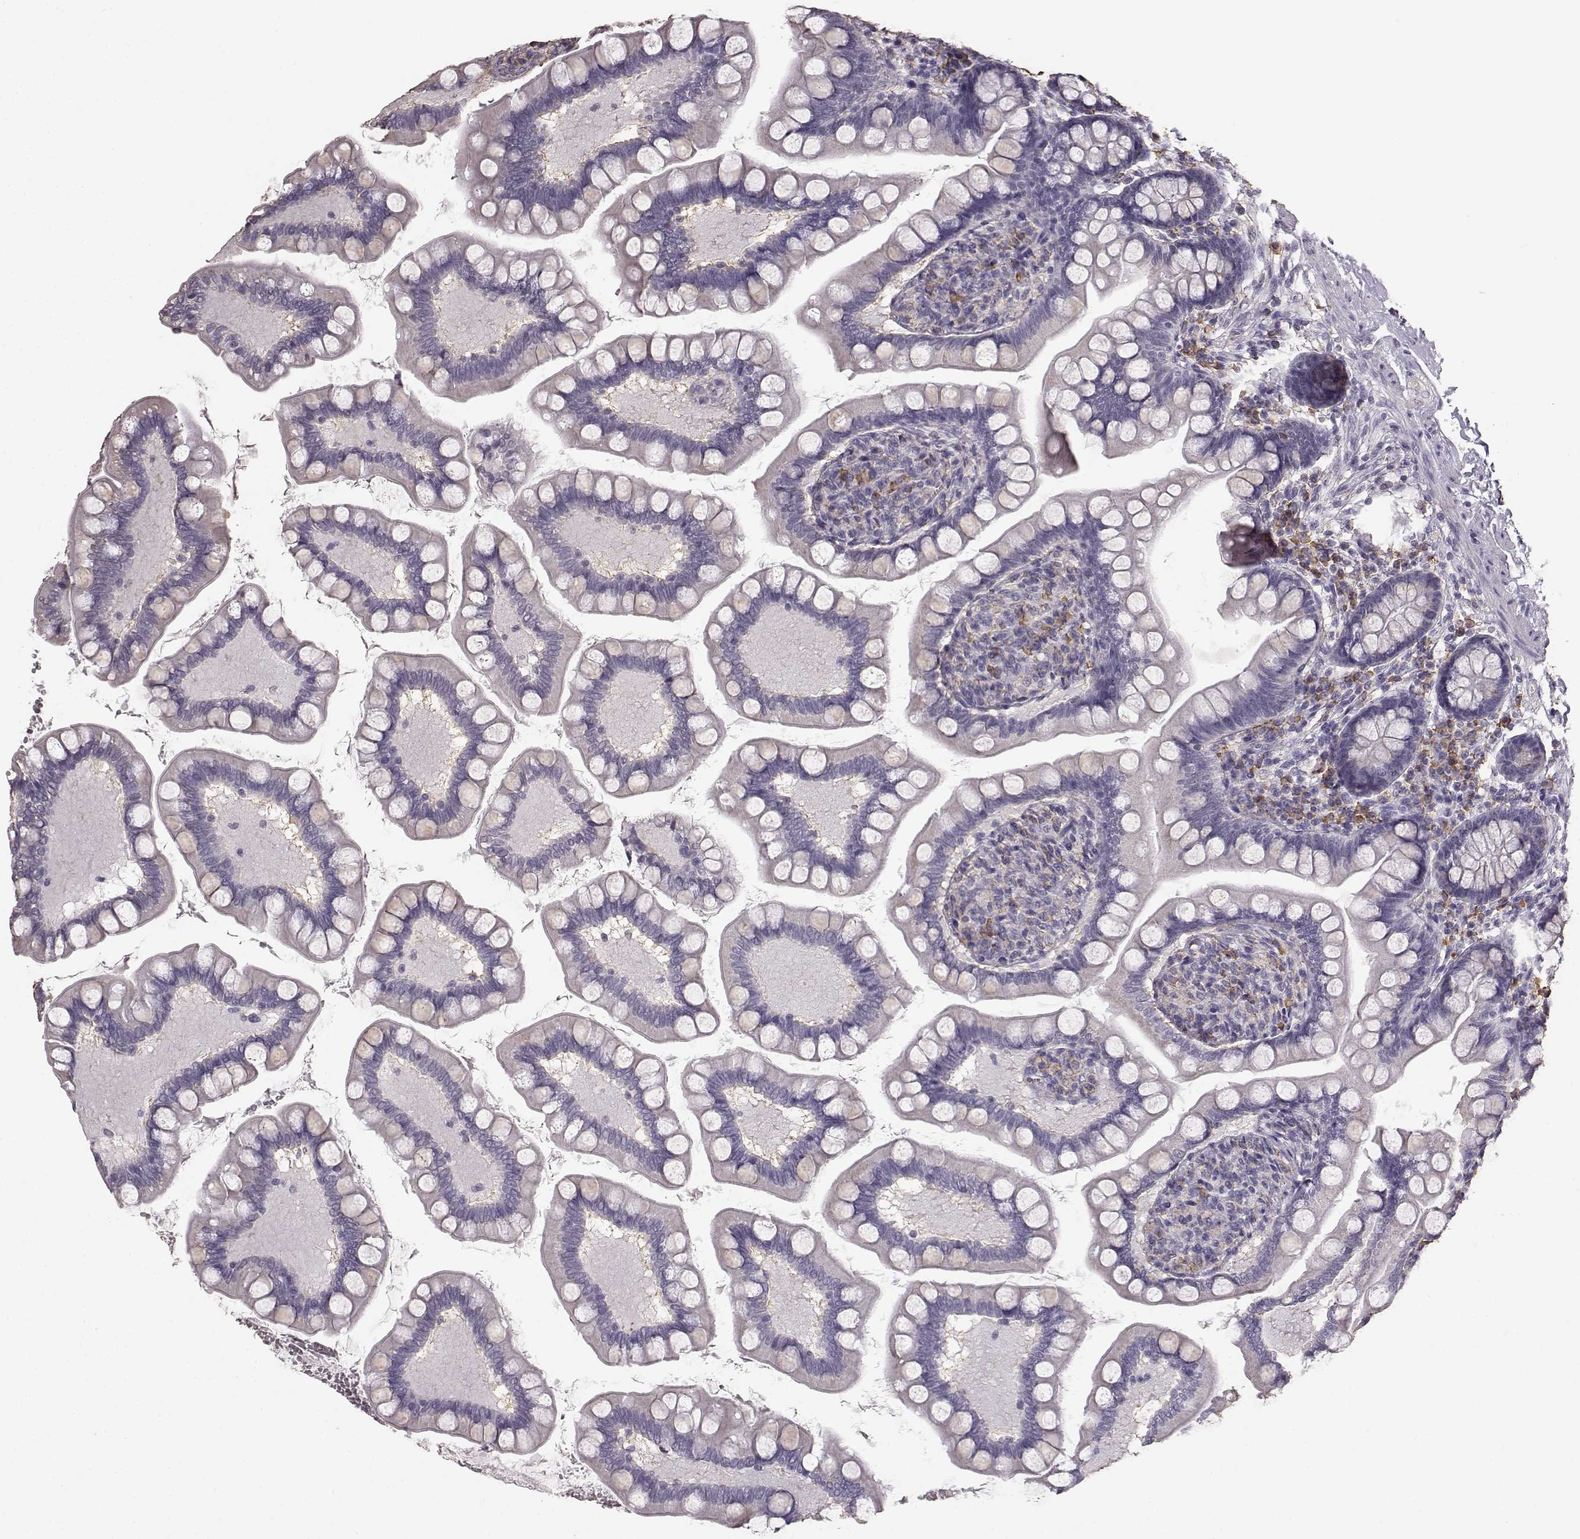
{"staining": {"intensity": "negative", "quantity": "none", "location": "none"}, "tissue": "small intestine", "cell_type": "Glandular cells", "image_type": "normal", "snomed": [{"axis": "morphology", "description": "Normal tissue, NOS"}, {"axis": "topography", "description": "Small intestine"}], "caption": "This photomicrograph is of unremarkable small intestine stained with immunohistochemistry to label a protein in brown with the nuclei are counter-stained blue. There is no expression in glandular cells.", "gene": "GABRG3", "patient": {"sex": "female", "age": 56}}